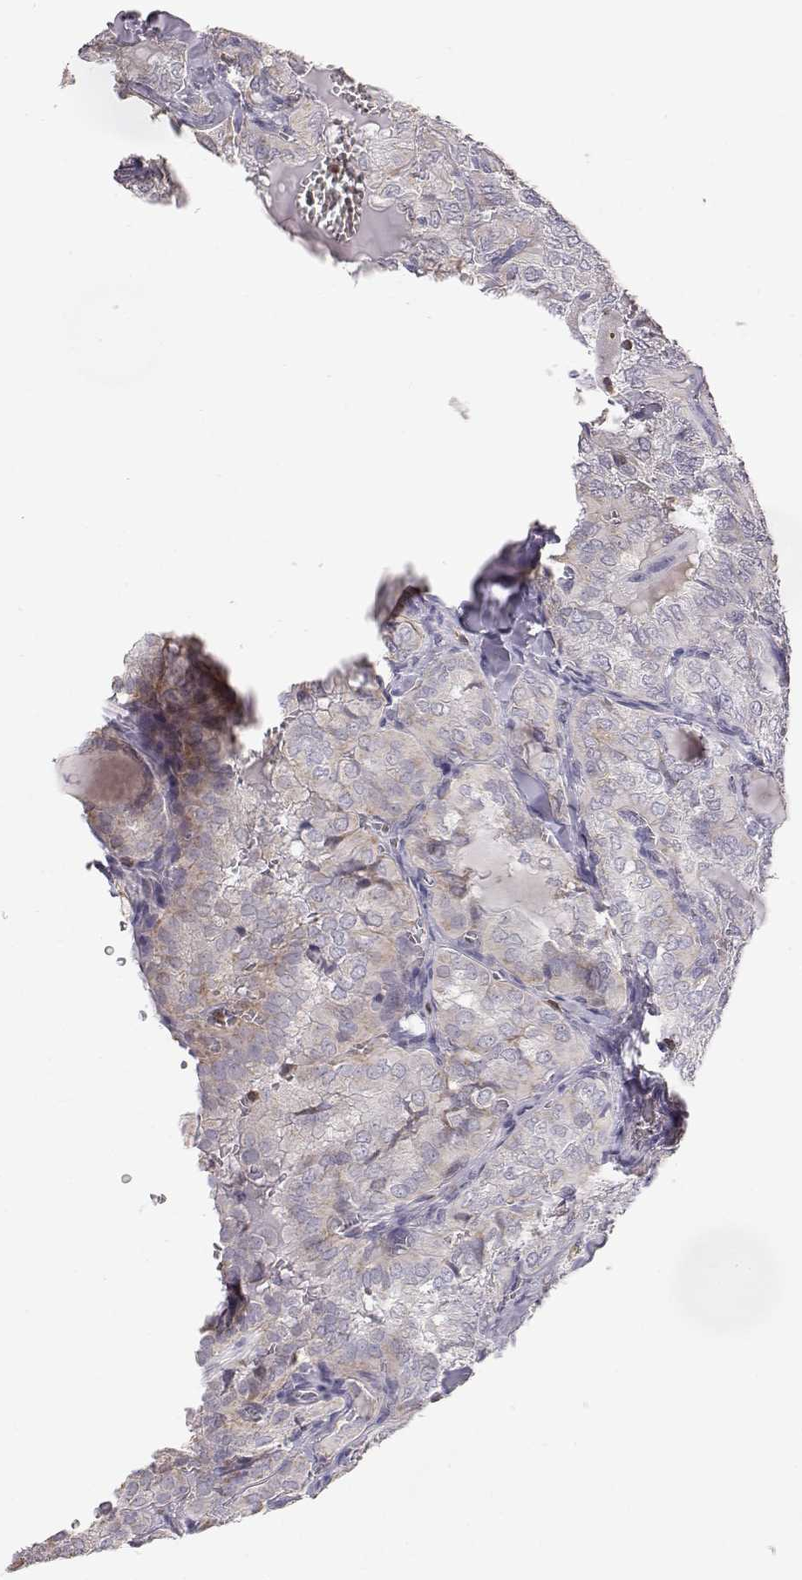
{"staining": {"intensity": "weak", "quantity": ">75%", "location": "cytoplasmic/membranous"}, "tissue": "thyroid cancer", "cell_type": "Tumor cells", "image_type": "cancer", "snomed": [{"axis": "morphology", "description": "Papillary adenocarcinoma, NOS"}, {"axis": "topography", "description": "Thyroid gland"}], "caption": "Immunohistochemistry histopathology image of neoplastic tissue: thyroid cancer stained using immunohistochemistry (IHC) demonstrates low levels of weak protein expression localized specifically in the cytoplasmic/membranous of tumor cells, appearing as a cytoplasmic/membranous brown color.", "gene": "GRAP2", "patient": {"sex": "female", "age": 41}}